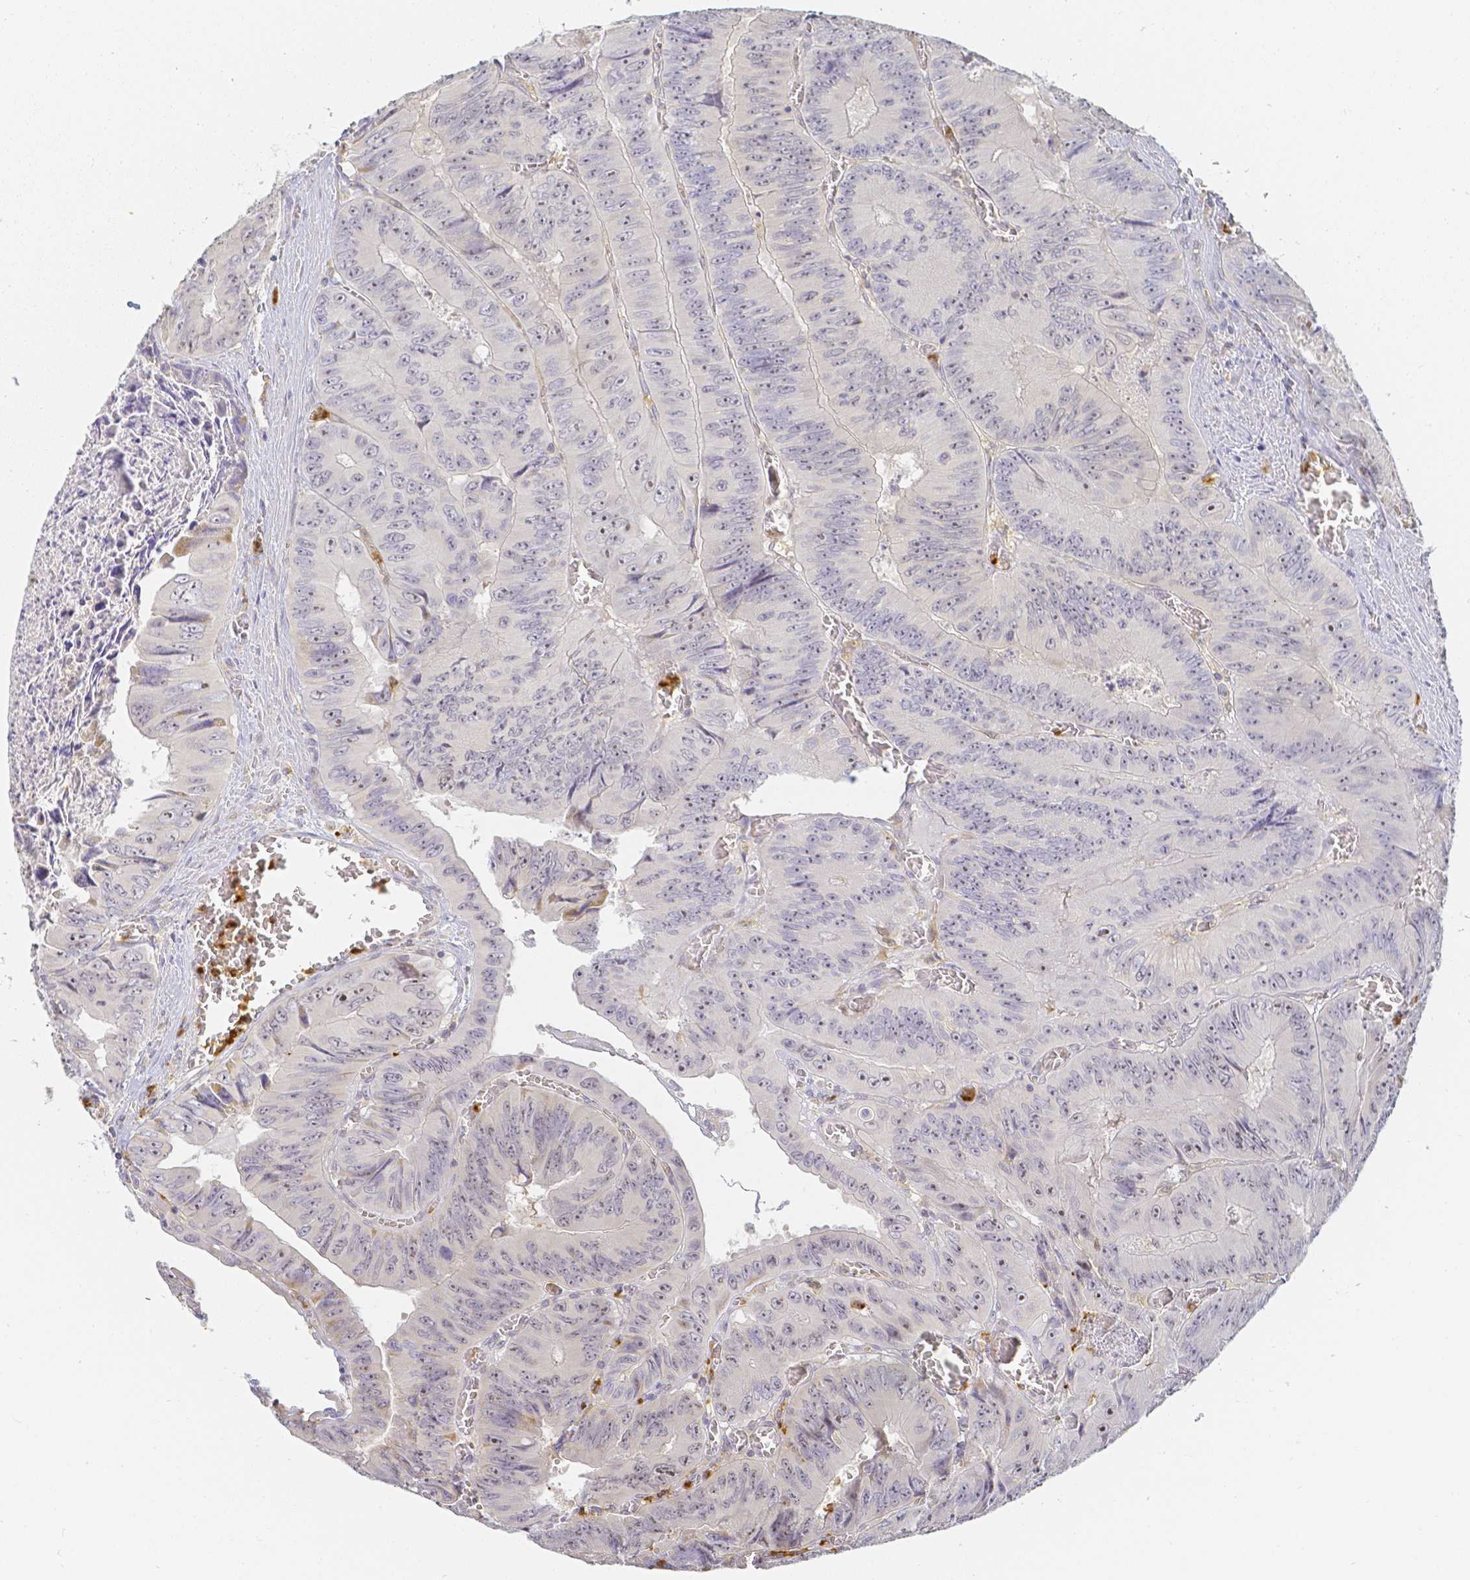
{"staining": {"intensity": "negative", "quantity": "none", "location": "none"}, "tissue": "colorectal cancer", "cell_type": "Tumor cells", "image_type": "cancer", "snomed": [{"axis": "morphology", "description": "Adenocarcinoma, NOS"}, {"axis": "topography", "description": "Colon"}], "caption": "The histopathology image exhibits no staining of tumor cells in colorectal adenocarcinoma. (Brightfield microscopy of DAB immunohistochemistry (IHC) at high magnification).", "gene": "KCNH1", "patient": {"sex": "female", "age": 84}}